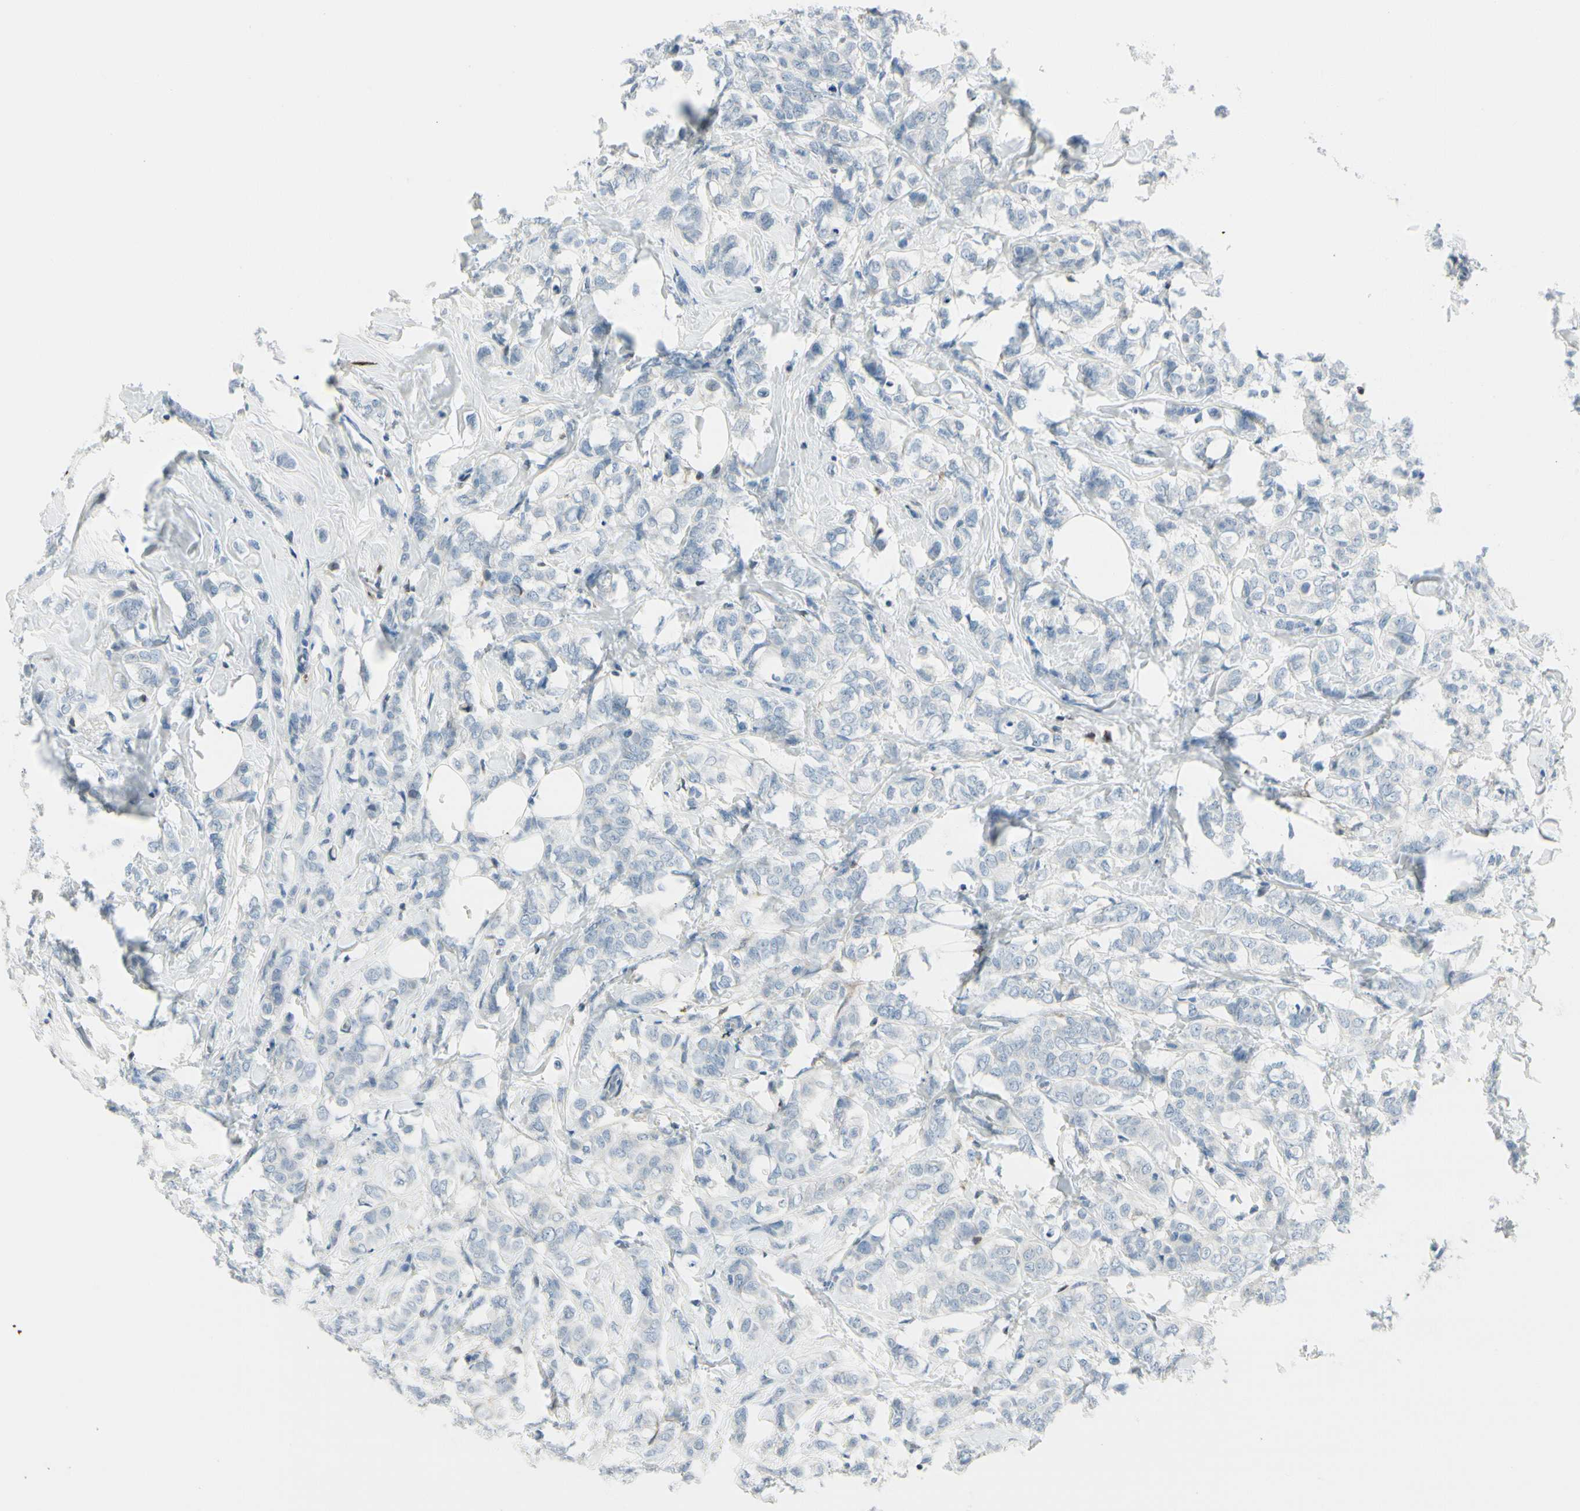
{"staining": {"intensity": "negative", "quantity": "none", "location": "none"}, "tissue": "breast cancer", "cell_type": "Tumor cells", "image_type": "cancer", "snomed": [{"axis": "morphology", "description": "Lobular carcinoma"}, {"axis": "topography", "description": "Breast"}], "caption": "Breast cancer stained for a protein using immunohistochemistry (IHC) displays no staining tumor cells.", "gene": "TRAF1", "patient": {"sex": "female", "age": 60}}